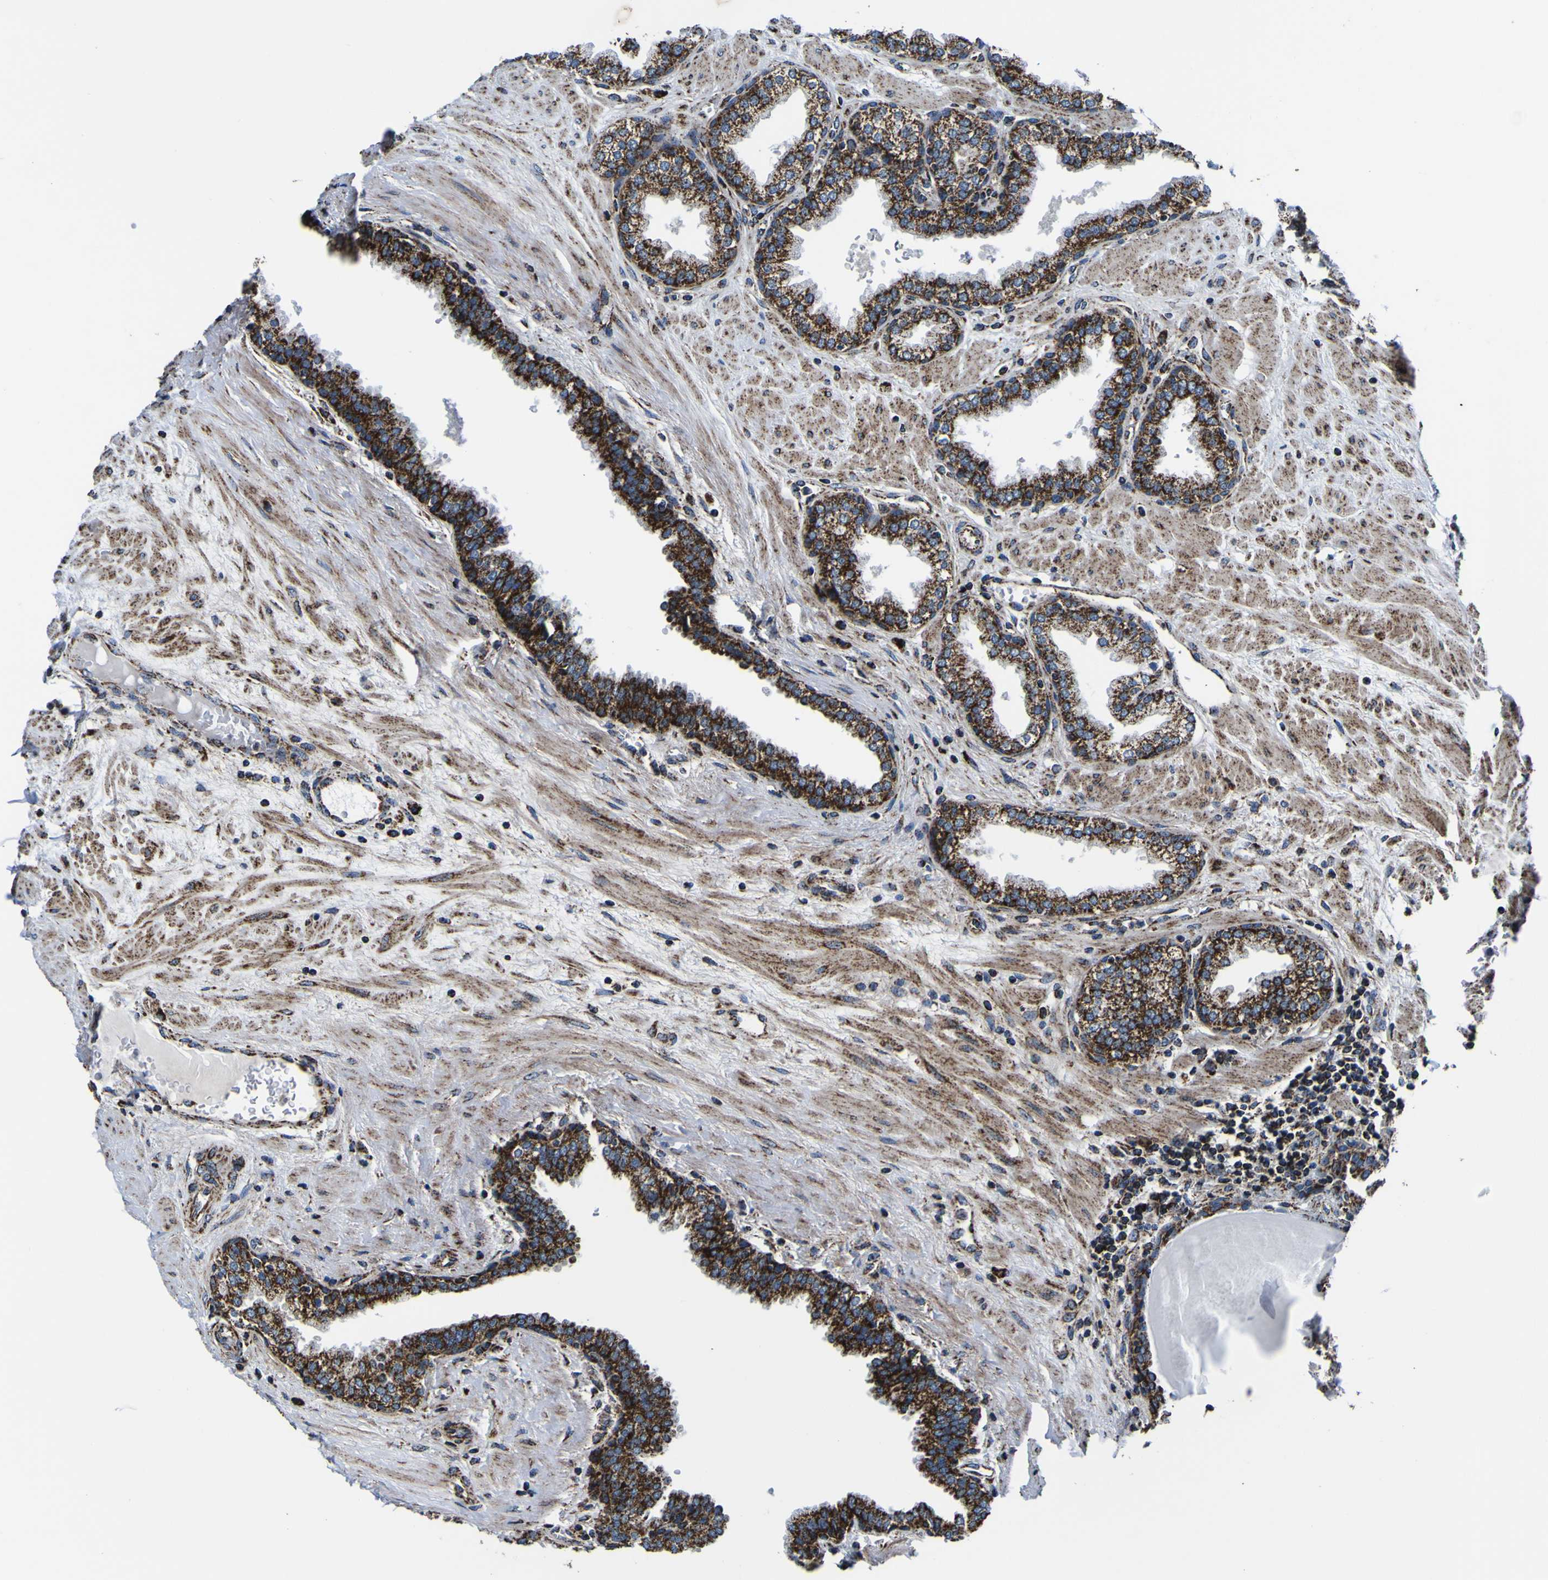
{"staining": {"intensity": "strong", "quantity": ">75%", "location": "cytoplasmic/membranous"}, "tissue": "prostate", "cell_type": "Glandular cells", "image_type": "normal", "snomed": [{"axis": "morphology", "description": "Normal tissue, NOS"}, {"axis": "topography", "description": "Prostate"}], "caption": "Prostate stained with DAB (3,3'-diaminobenzidine) immunohistochemistry reveals high levels of strong cytoplasmic/membranous positivity in approximately >75% of glandular cells.", "gene": "PTRH2", "patient": {"sex": "male", "age": 51}}